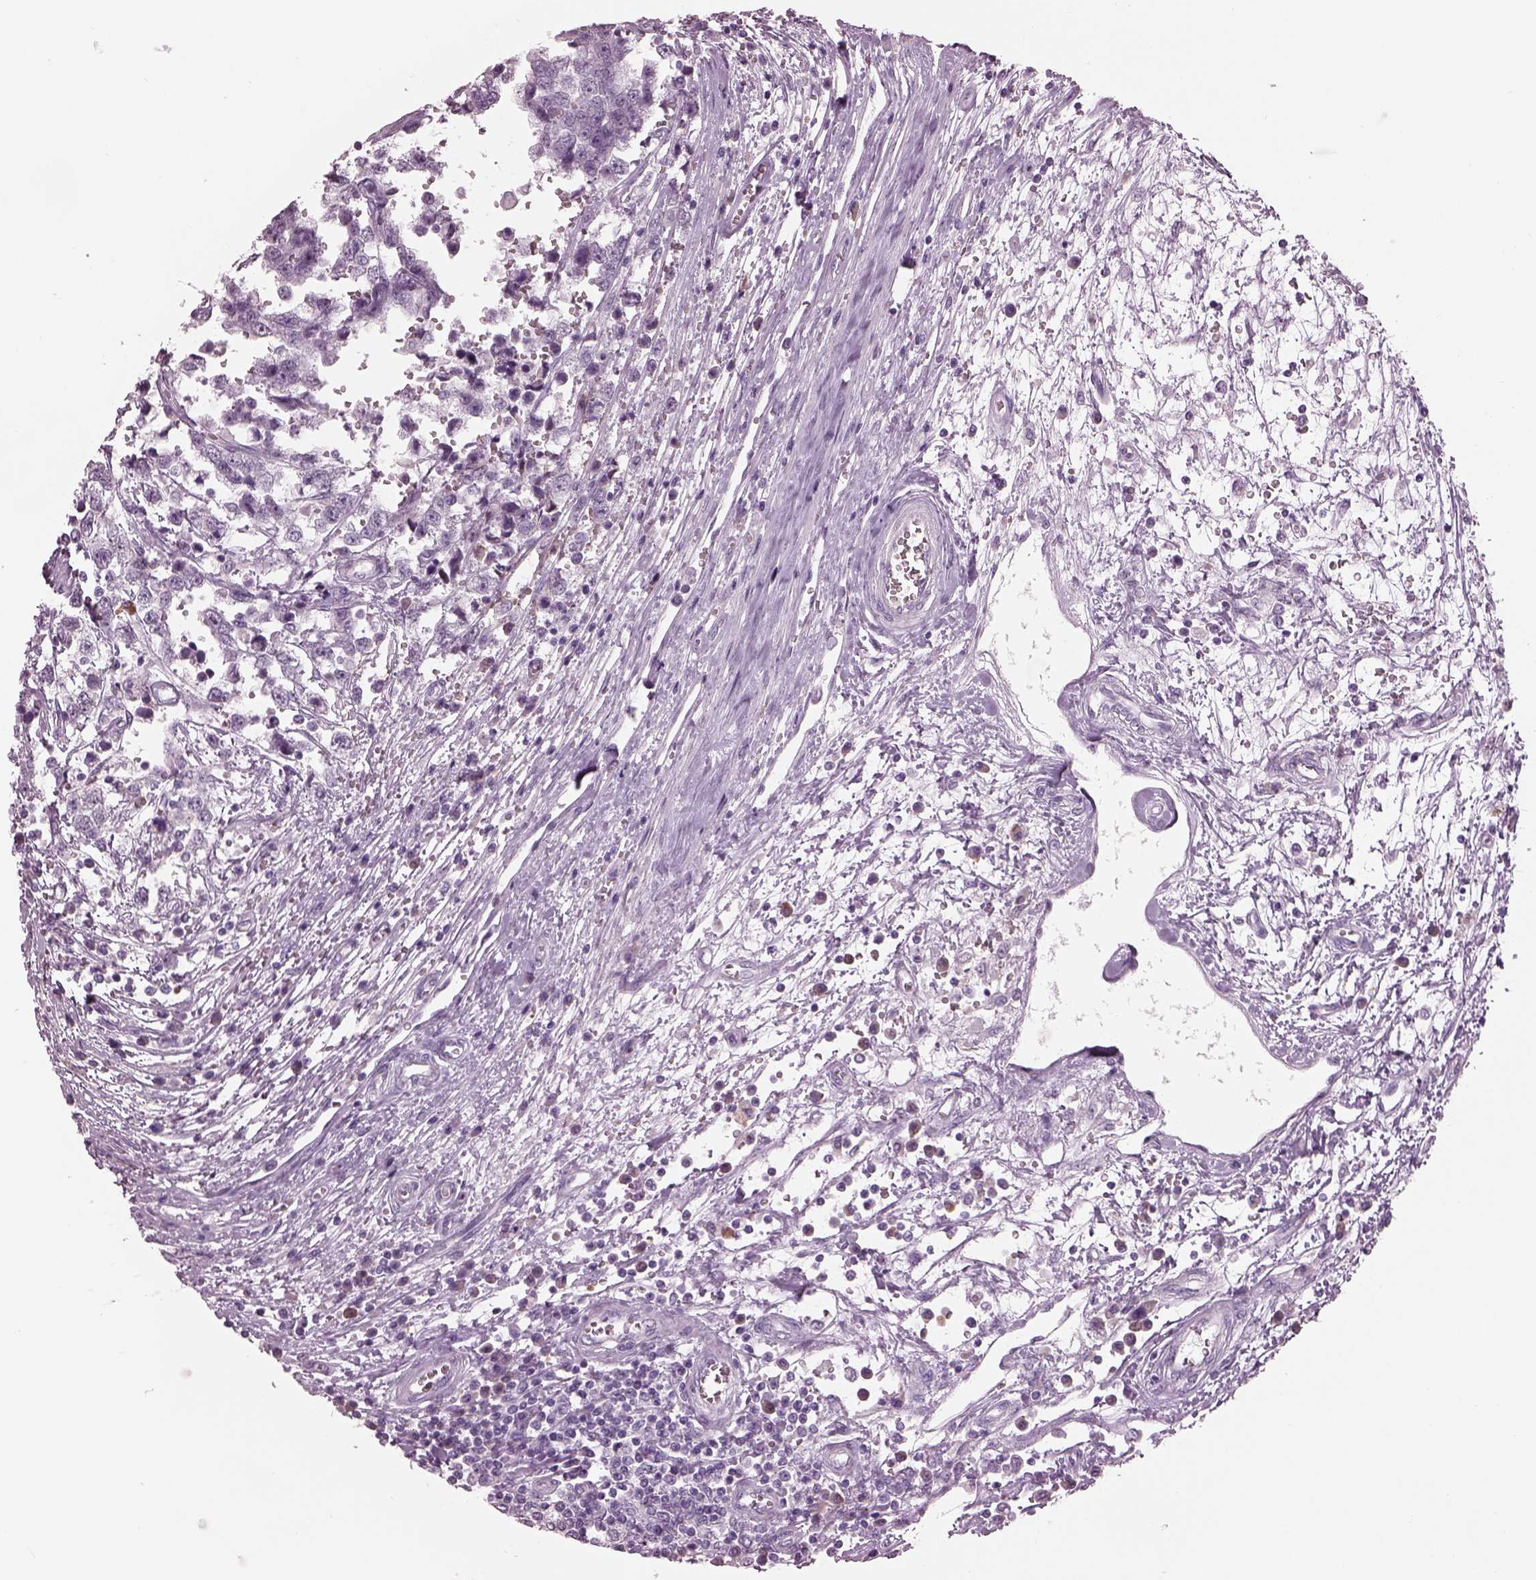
{"staining": {"intensity": "negative", "quantity": "none", "location": "none"}, "tissue": "testis cancer", "cell_type": "Tumor cells", "image_type": "cancer", "snomed": [{"axis": "morphology", "description": "Normal tissue, NOS"}, {"axis": "morphology", "description": "Seminoma, NOS"}, {"axis": "topography", "description": "Testis"}, {"axis": "topography", "description": "Epididymis"}], "caption": "This is a micrograph of IHC staining of testis cancer, which shows no staining in tumor cells. (Brightfield microscopy of DAB IHC at high magnification).", "gene": "CYLC1", "patient": {"sex": "male", "age": 34}}